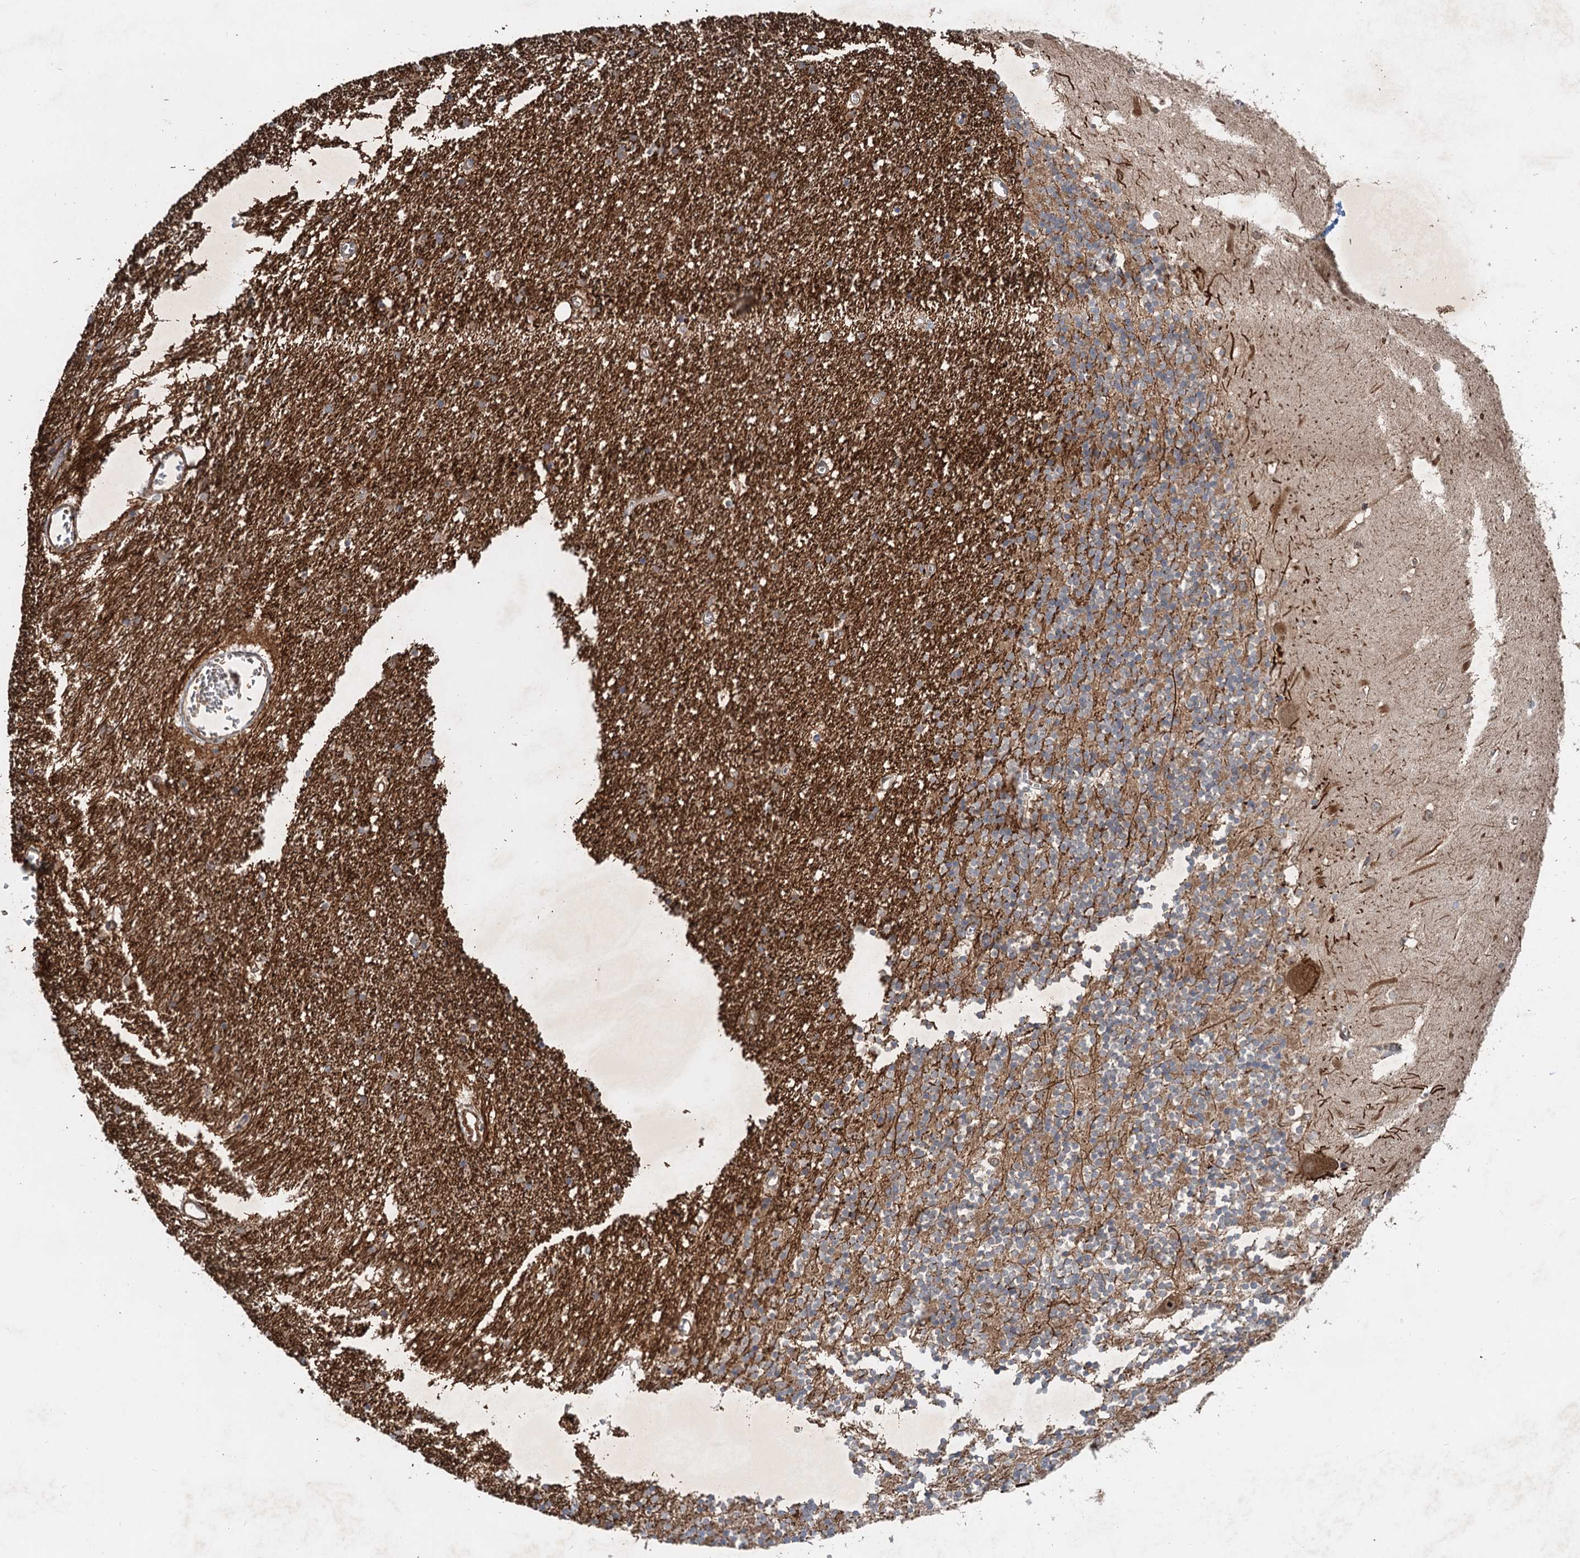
{"staining": {"intensity": "moderate", "quantity": "25%-75%", "location": "cytoplasmic/membranous"}, "tissue": "cerebellum", "cell_type": "Cells in granular layer", "image_type": "normal", "snomed": [{"axis": "morphology", "description": "Normal tissue, NOS"}, {"axis": "topography", "description": "Cerebellum"}], "caption": "Moderate cytoplasmic/membranous staining is seen in approximately 25%-75% of cells in granular layer in unremarkable cerebellum. (brown staining indicates protein expression, while blue staining denotes nuclei).", "gene": "ANKRD26", "patient": {"sex": "male", "age": 54}}